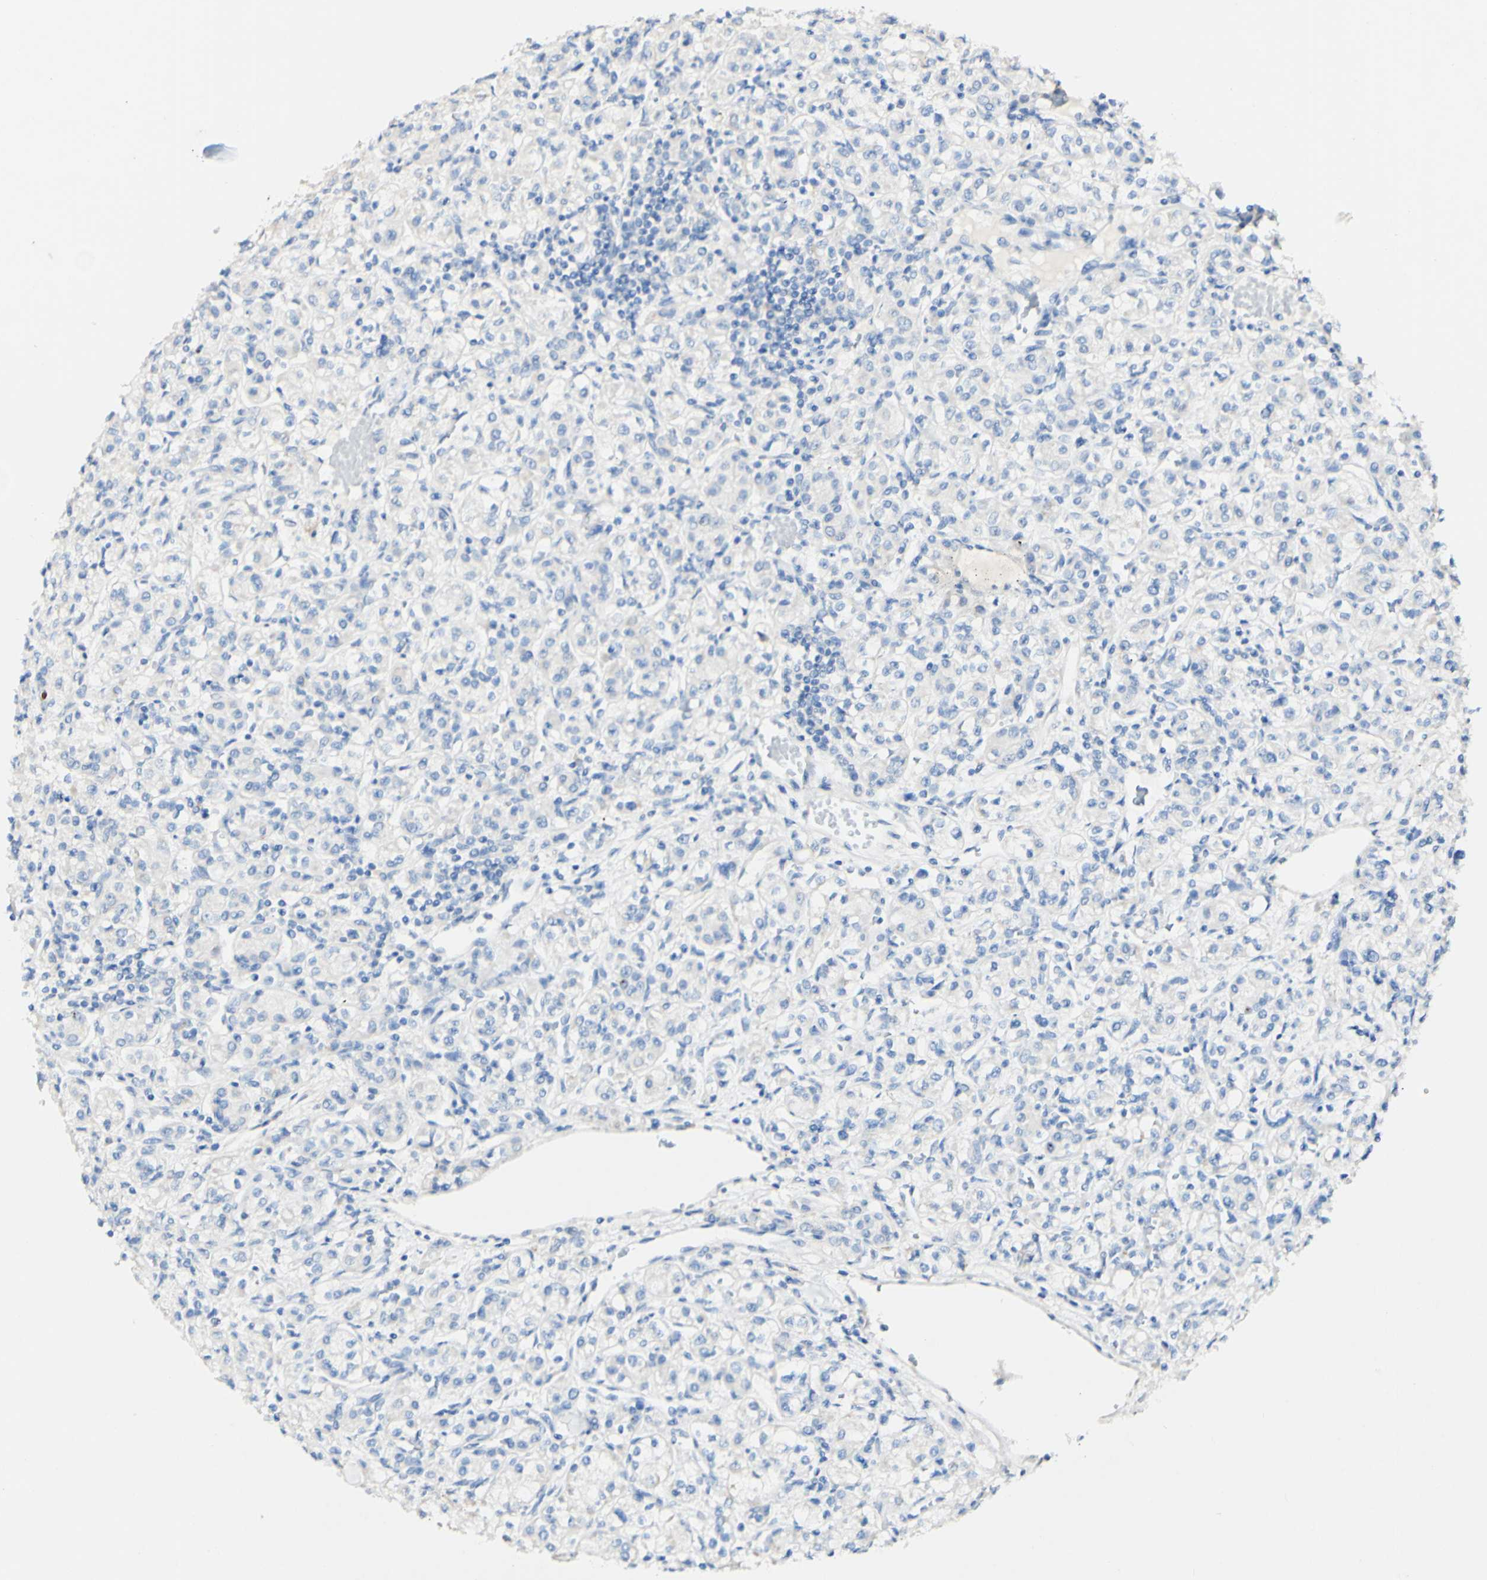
{"staining": {"intensity": "negative", "quantity": "none", "location": "none"}, "tissue": "renal cancer", "cell_type": "Tumor cells", "image_type": "cancer", "snomed": [{"axis": "morphology", "description": "Adenocarcinoma, NOS"}, {"axis": "topography", "description": "Kidney"}], "caption": "A high-resolution photomicrograph shows immunohistochemistry (IHC) staining of renal cancer (adenocarcinoma), which exhibits no significant positivity in tumor cells.", "gene": "FGF4", "patient": {"sex": "male", "age": 77}}